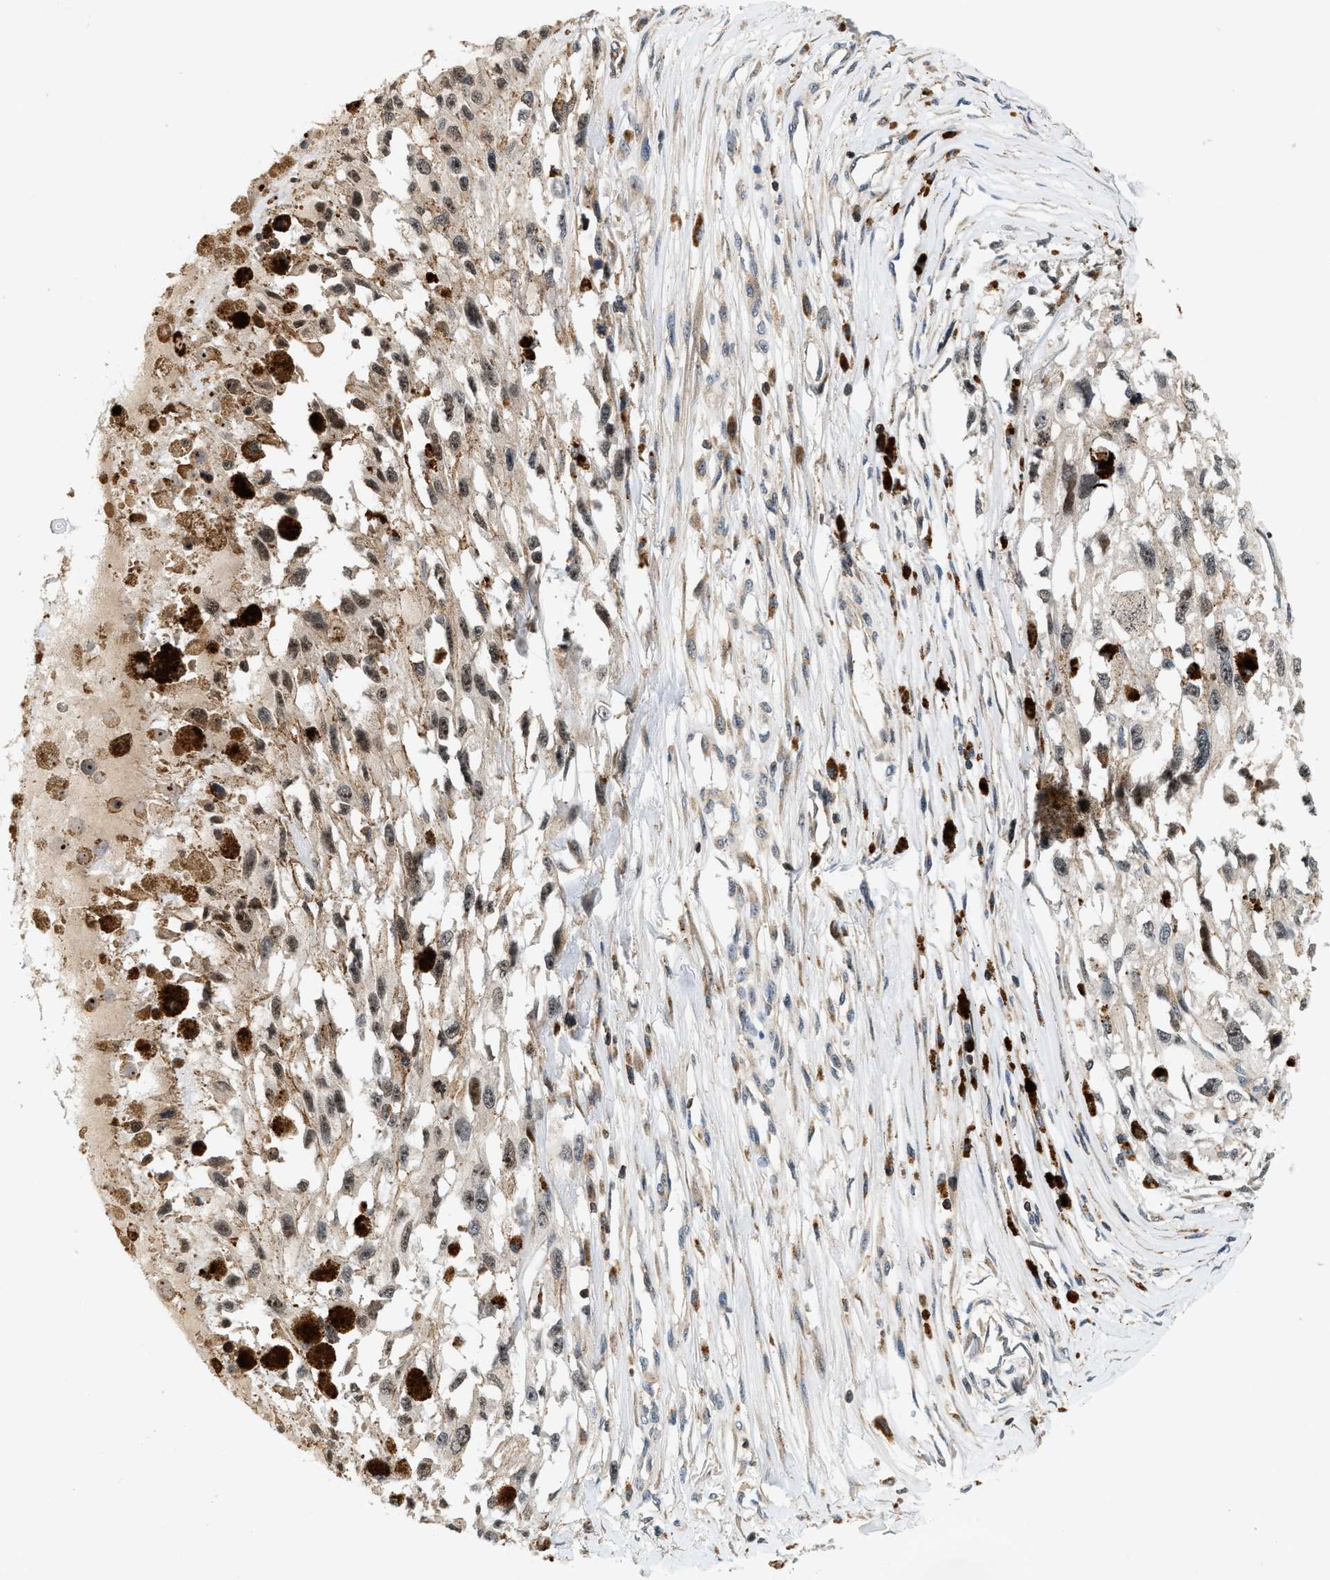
{"staining": {"intensity": "negative", "quantity": "none", "location": "none"}, "tissue": "melanoma", "cell_type": "Tumor cells", "image_type": "cancer", "snomed": [{"axis": "morphology", "description": "Malignant melanoma, Metastatic site"}, {"axis": "topography", "description": "Lymph node"}], "caption": "This is a micrograph of immunohistochemistry (IHC) staining of melanoma, which shows no expression in tumor cells. (Brightfield microscopy of DAB immunohistochemistry at high magnification).", "gene": "SAMD9", "patient": {"sex": "male", "age": 59}}